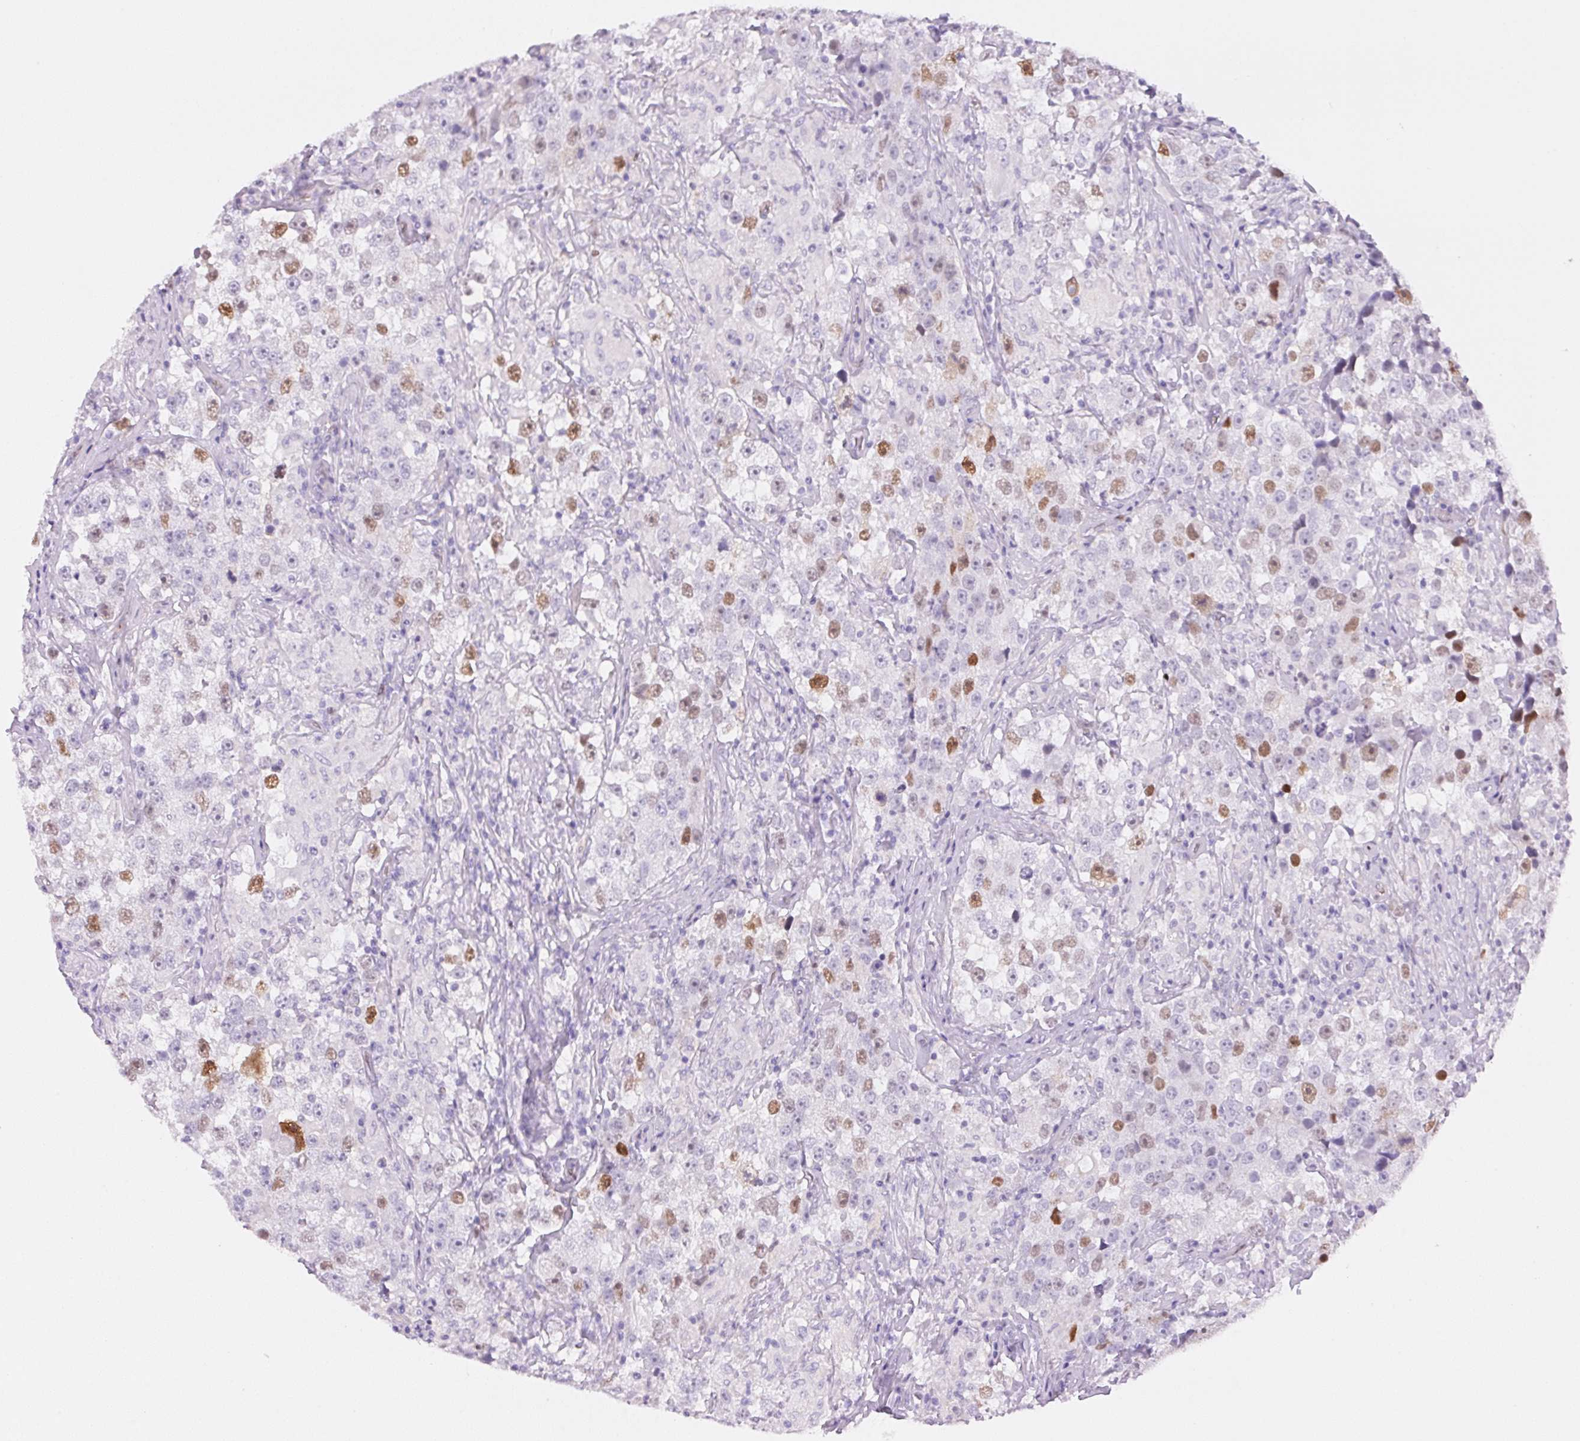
{"staining": {"intensity": "moderate", "quantity": "<25%", "location": "nuclear"}, "tissue": "testis cancer", "cell_type": "Tumor cells", "image_type": "cancer", "snomed": [{"axis": "morphology", "description": "Seminoma, NOS"}, {"axis": "topography", "description": "Testis"}], "caption": "This is an image of IHC staining of testis seminoma, which shows moderate expression in the nuclear of tumor cells.", "gene": "SMTN", "patient": {"sex": "male", "age": 46}}